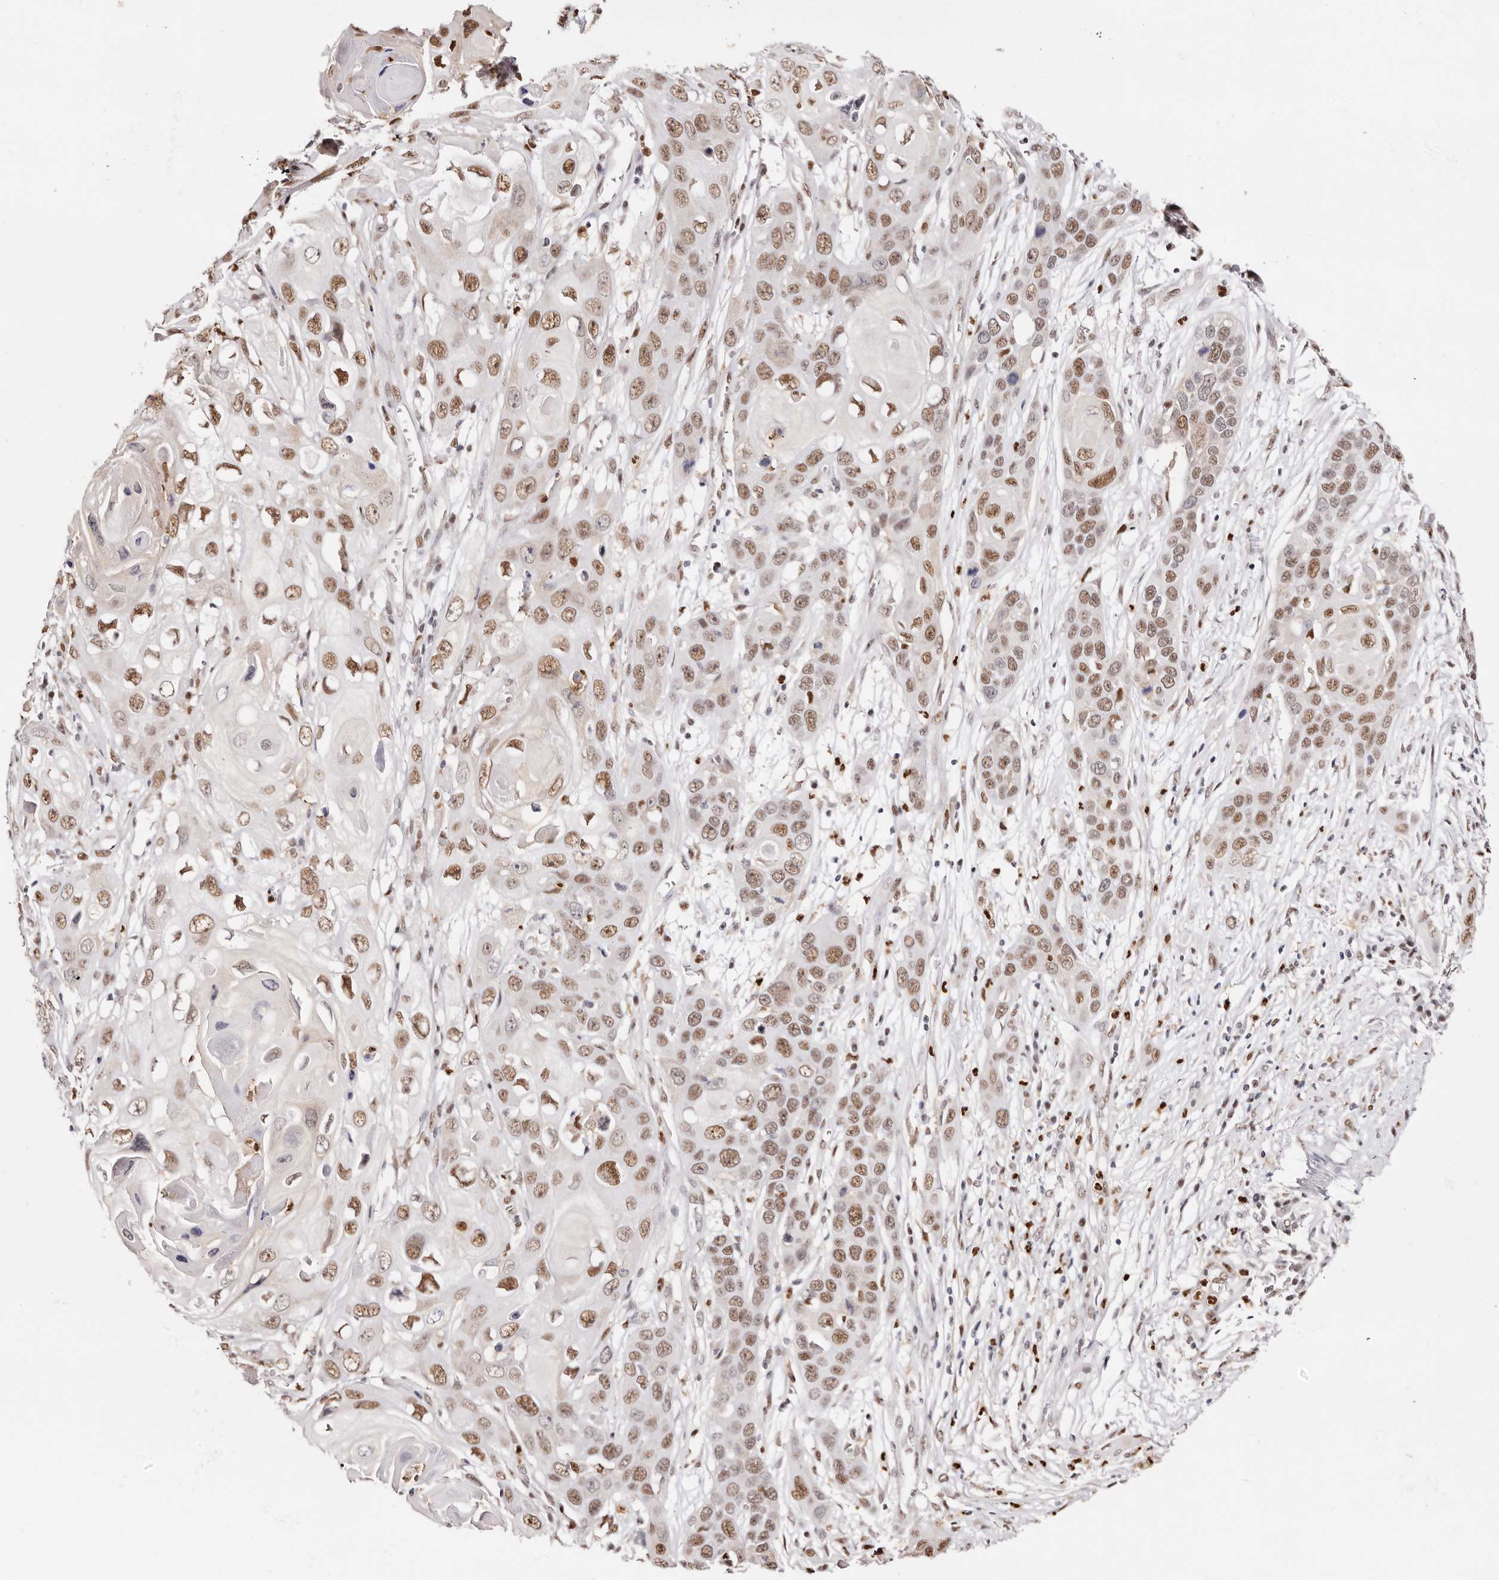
{"staining": {"intensity": "moderate", "quantity": ">75%", "location": "nuclear"}, "tissue": "skin cancer", "cell_type": "Tumor cells", "image_type": "cancer", "snomed": [{"axis": "morphology", "description": "Squamous cell carcinoma, NOS"}, {"axis": "topography", "description": "Skin"}], "caption": "Immunohistochemistry staining of skin cancer (squamous cell carcinoma), which demonstrates medium levels of moderate nuclear staining in about >75% of tumor cells indicating moderate nuclear protein positivity. The staining was performed using DAB (3,3'-diaminobenzidine) (brown) for protein detection and nuclei were counterstained in hematoxylin (blue).", "gene": "TKT", "patient": {"sex": "male", "age": 55}}